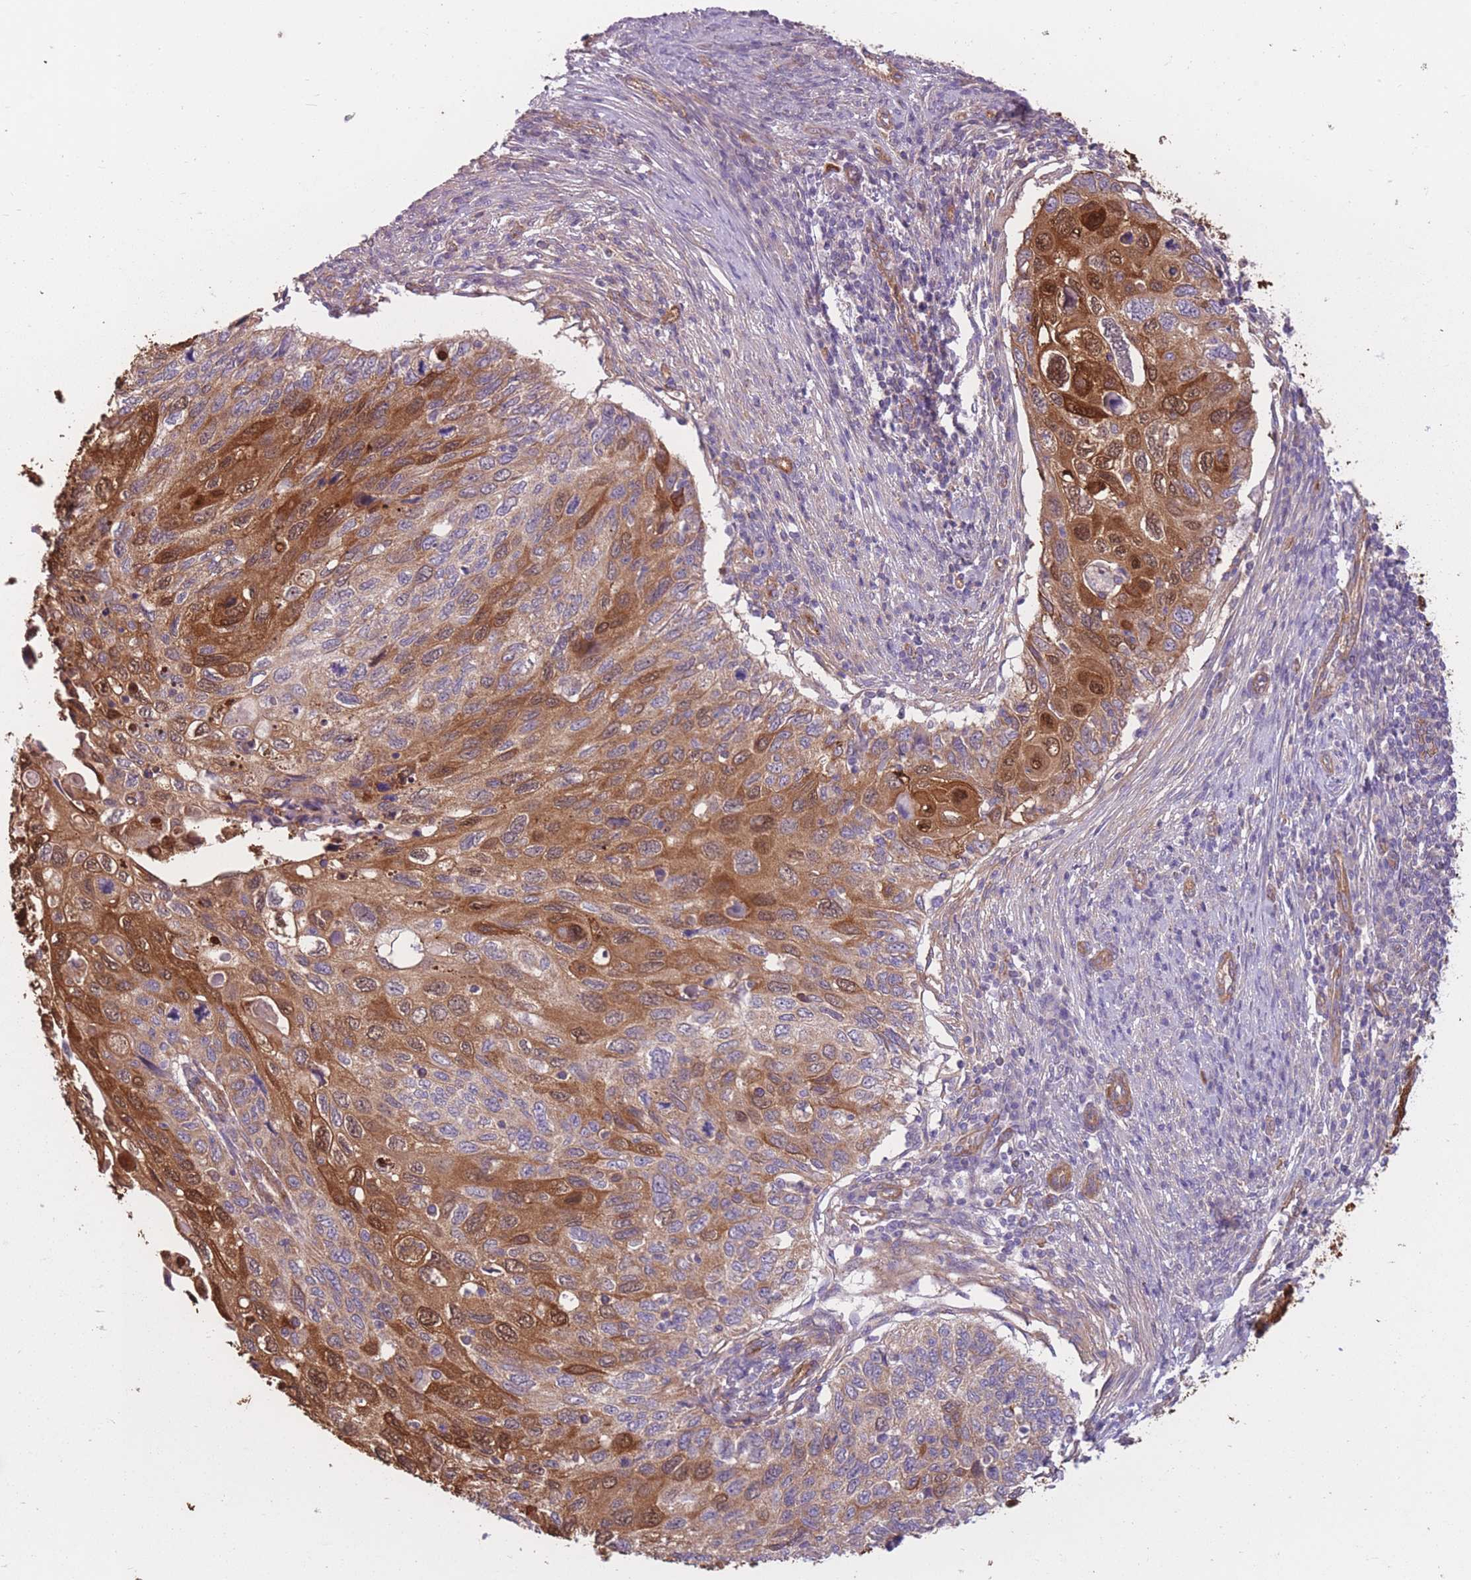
{"staining": {"intensity": "strong", "quantity": "25%-75%", "location": "cytoplasmic/membranous,nuclear"}, "tissue": "cervical cancer", "cell_type": "Tumor cells", "image_type": "cancer", "snomed": [{"axis": "morphology", "description": "Squamous cell carcinoma, NOS"}, {"axis": "topography", "description": "Cervix"}], "caption": "There is high levels of strong cytoplasmic/membranous and nuclear positivity in tumor cells of cervical cancer (squamous cell carcinoma), as demonstrated by immunohistochemical staining (brown color).", "gene": "SERPINB3", "patient": {"sex": "female", "age": 70}}